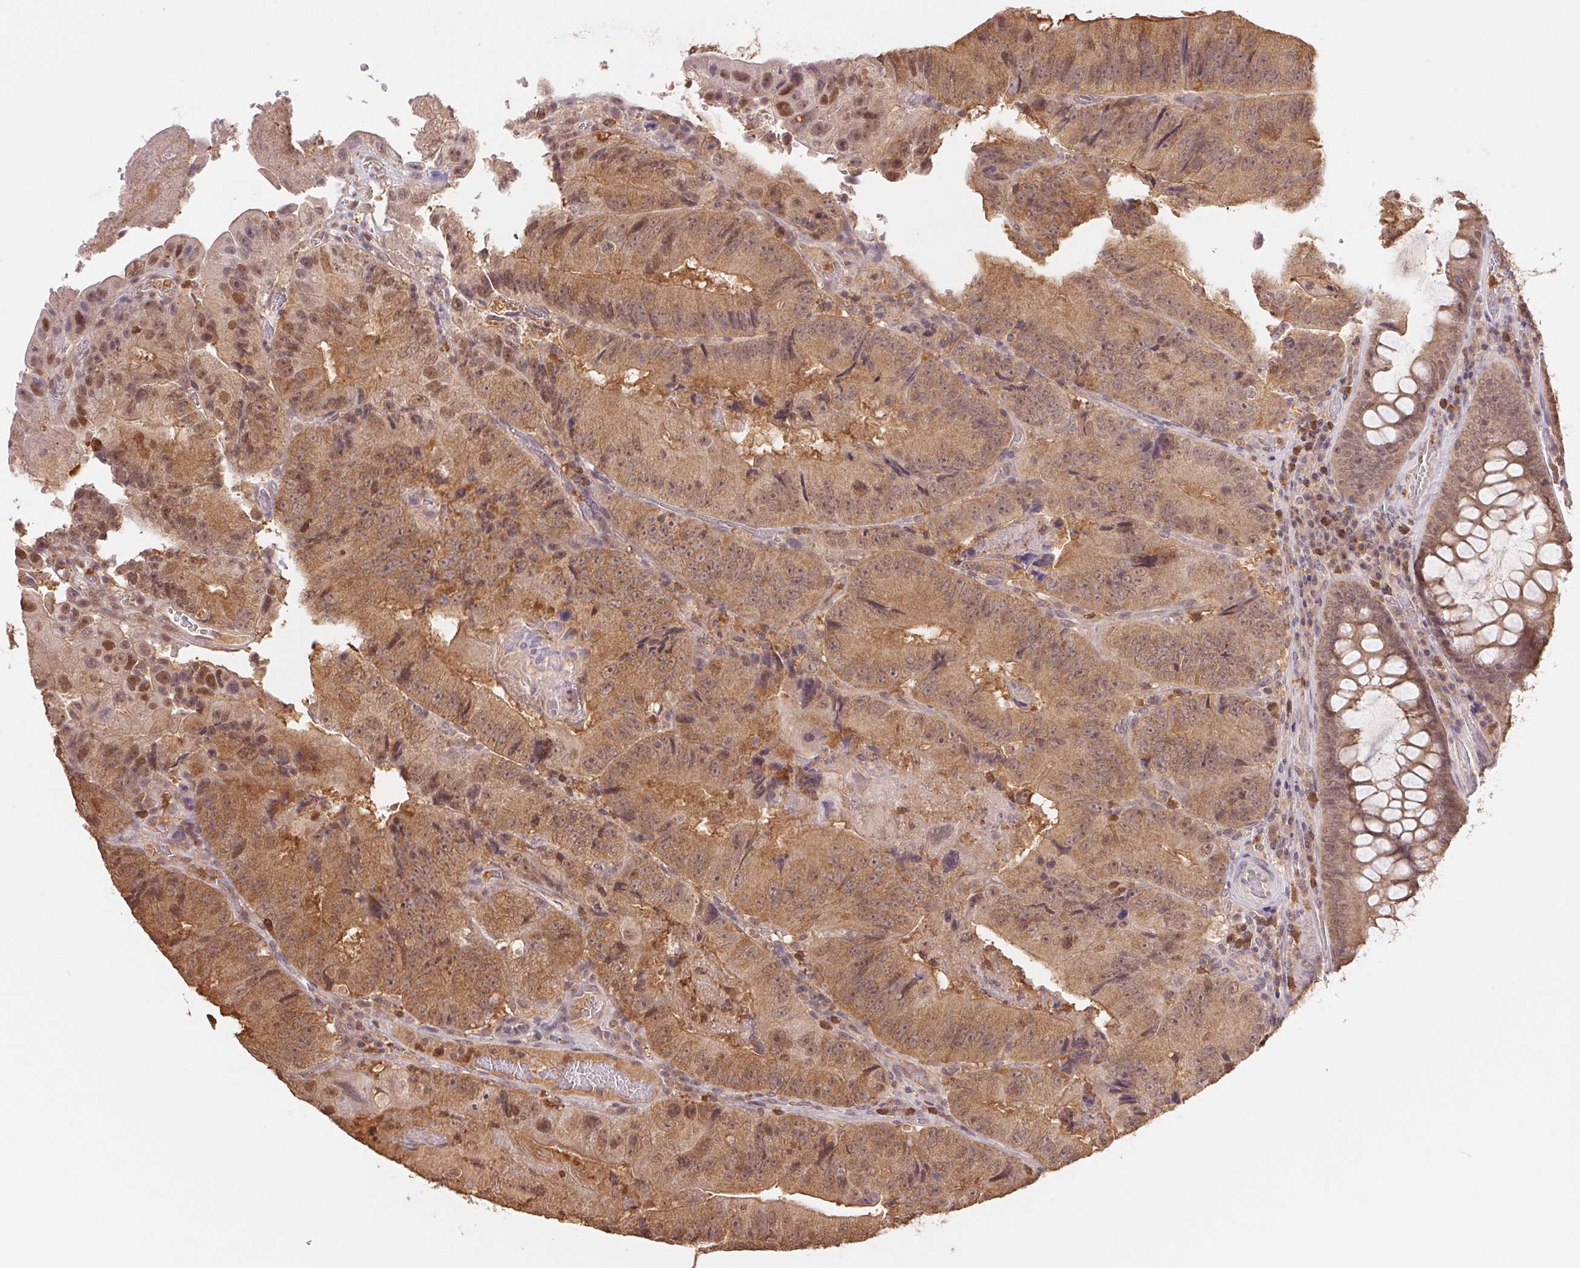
{"staining": {"intensity": "moderate", "quantity": ">75%", "location": "cytoplasmic/membranous,nuclear"}, "tissue": "colorectal cancer", "cell_type": "Tumor cells", "image_type": "cancer", "snomed": [{"axis": "morphology", "description": "Adenocarcinoma, NOS"}, {"axis": "topography", "description": "Colon"}], "caption": "Immunohistochemistry (IHC) staining of colorectal adenocarcinoma, which reveals medium levels of moderate cytoplasmic/membranous and nuclear positivity in approximately >75% of tumor cells indicating moderate cytoplasmic/membranous and nuclear protein positivity. The staining was performed using DAB (brown) for protein detection and nuclei were counterstained in hematoxylin (blue).", "gene": "CDC123", "patient": {"sex": "female", "age": 86}}